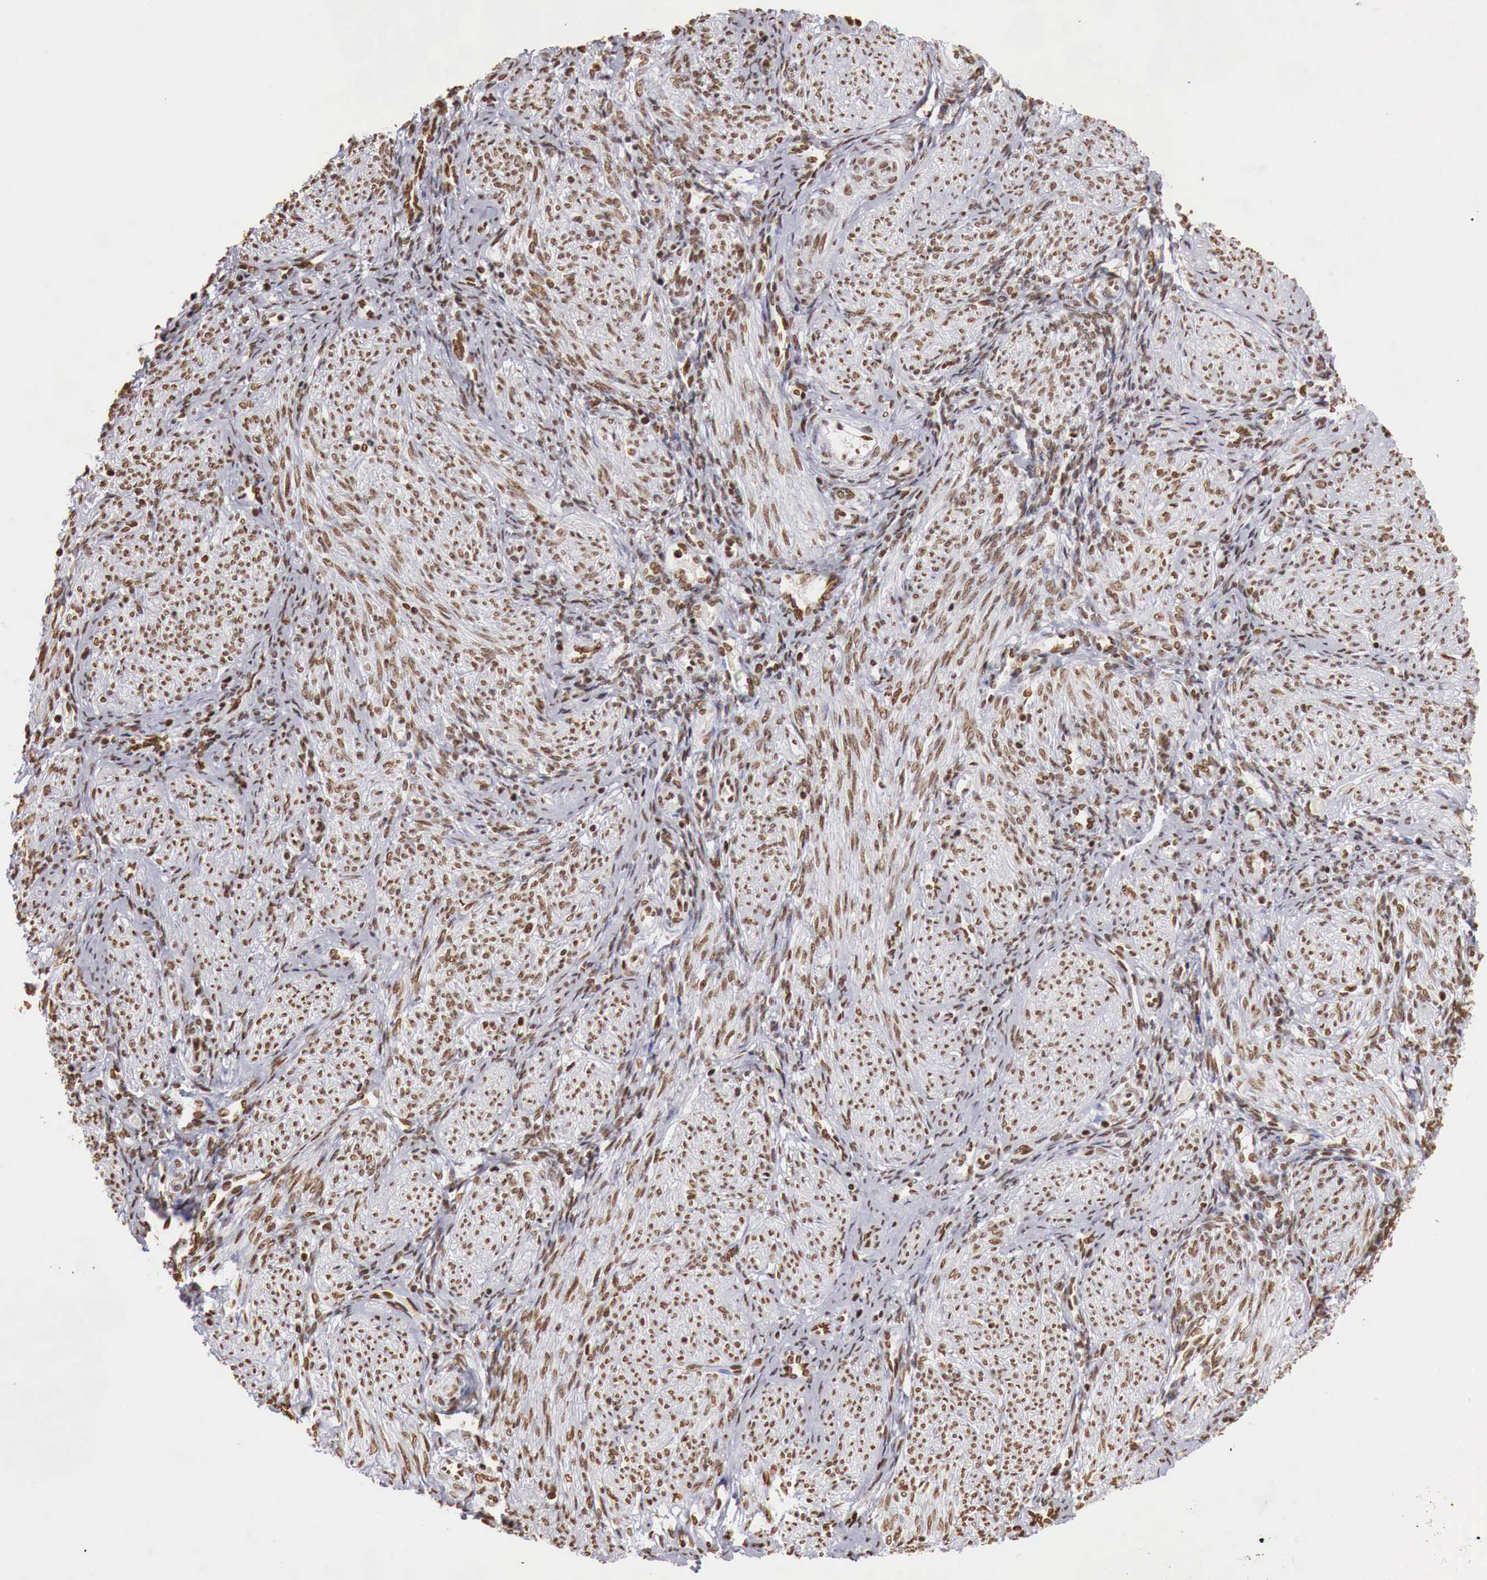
{"staining": {"intensity": "strong", "quantity": ">75%", "location": "nuclear"}, "tissue": "endometrium", "cell_type": "Cells in endometrial stroma", "image_type": "normal", "snomed": [{"axis": "morphology", "description": "Normal tissue, NOS"}, {"axis": "topography", "description": "Endometrium"}], "caption": "The immunohistochemical stain labels strong nuclear positivity in cells in endometrial stroma of benign endometrium.", "gene": "DKC1", "patient": {"sex": "female", "age": 36}}